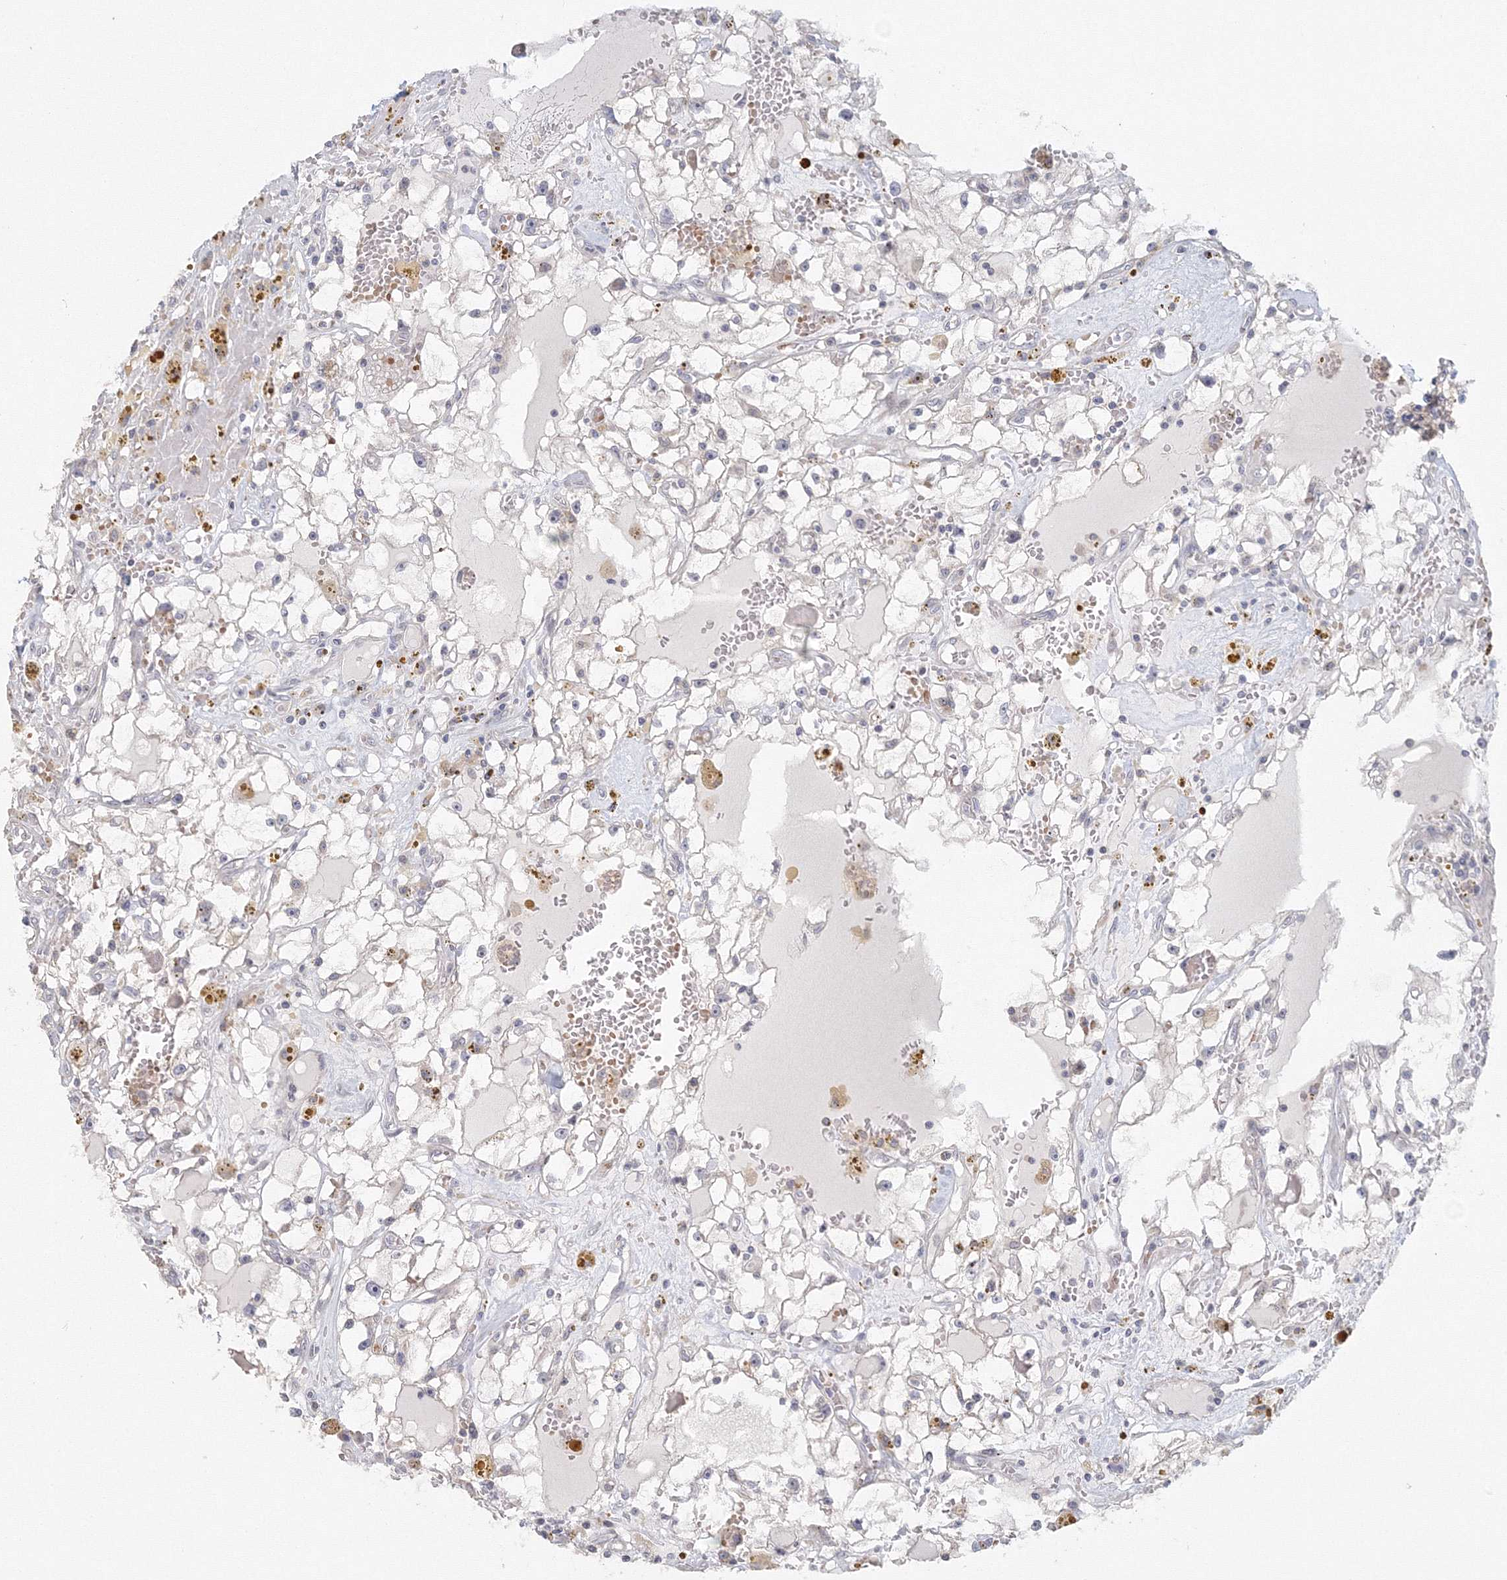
{"staining": {"intensity": "negative", "quantity": "none", "location": "none"}, "tissue": "renal cancer", "cell_type": "Tumor cells", "image_type": "cancer", "snomed": [{"axis": "morphology", "description": "Adenocarcinoma, NOS"}, {"axis": "topography", "description": "Kidney"}], "caption": "Image shows no protein expression in tumor cells of renal cancer tissue.", "gene": "TACC2", "patient": {"sex": "male", "age": 56}}